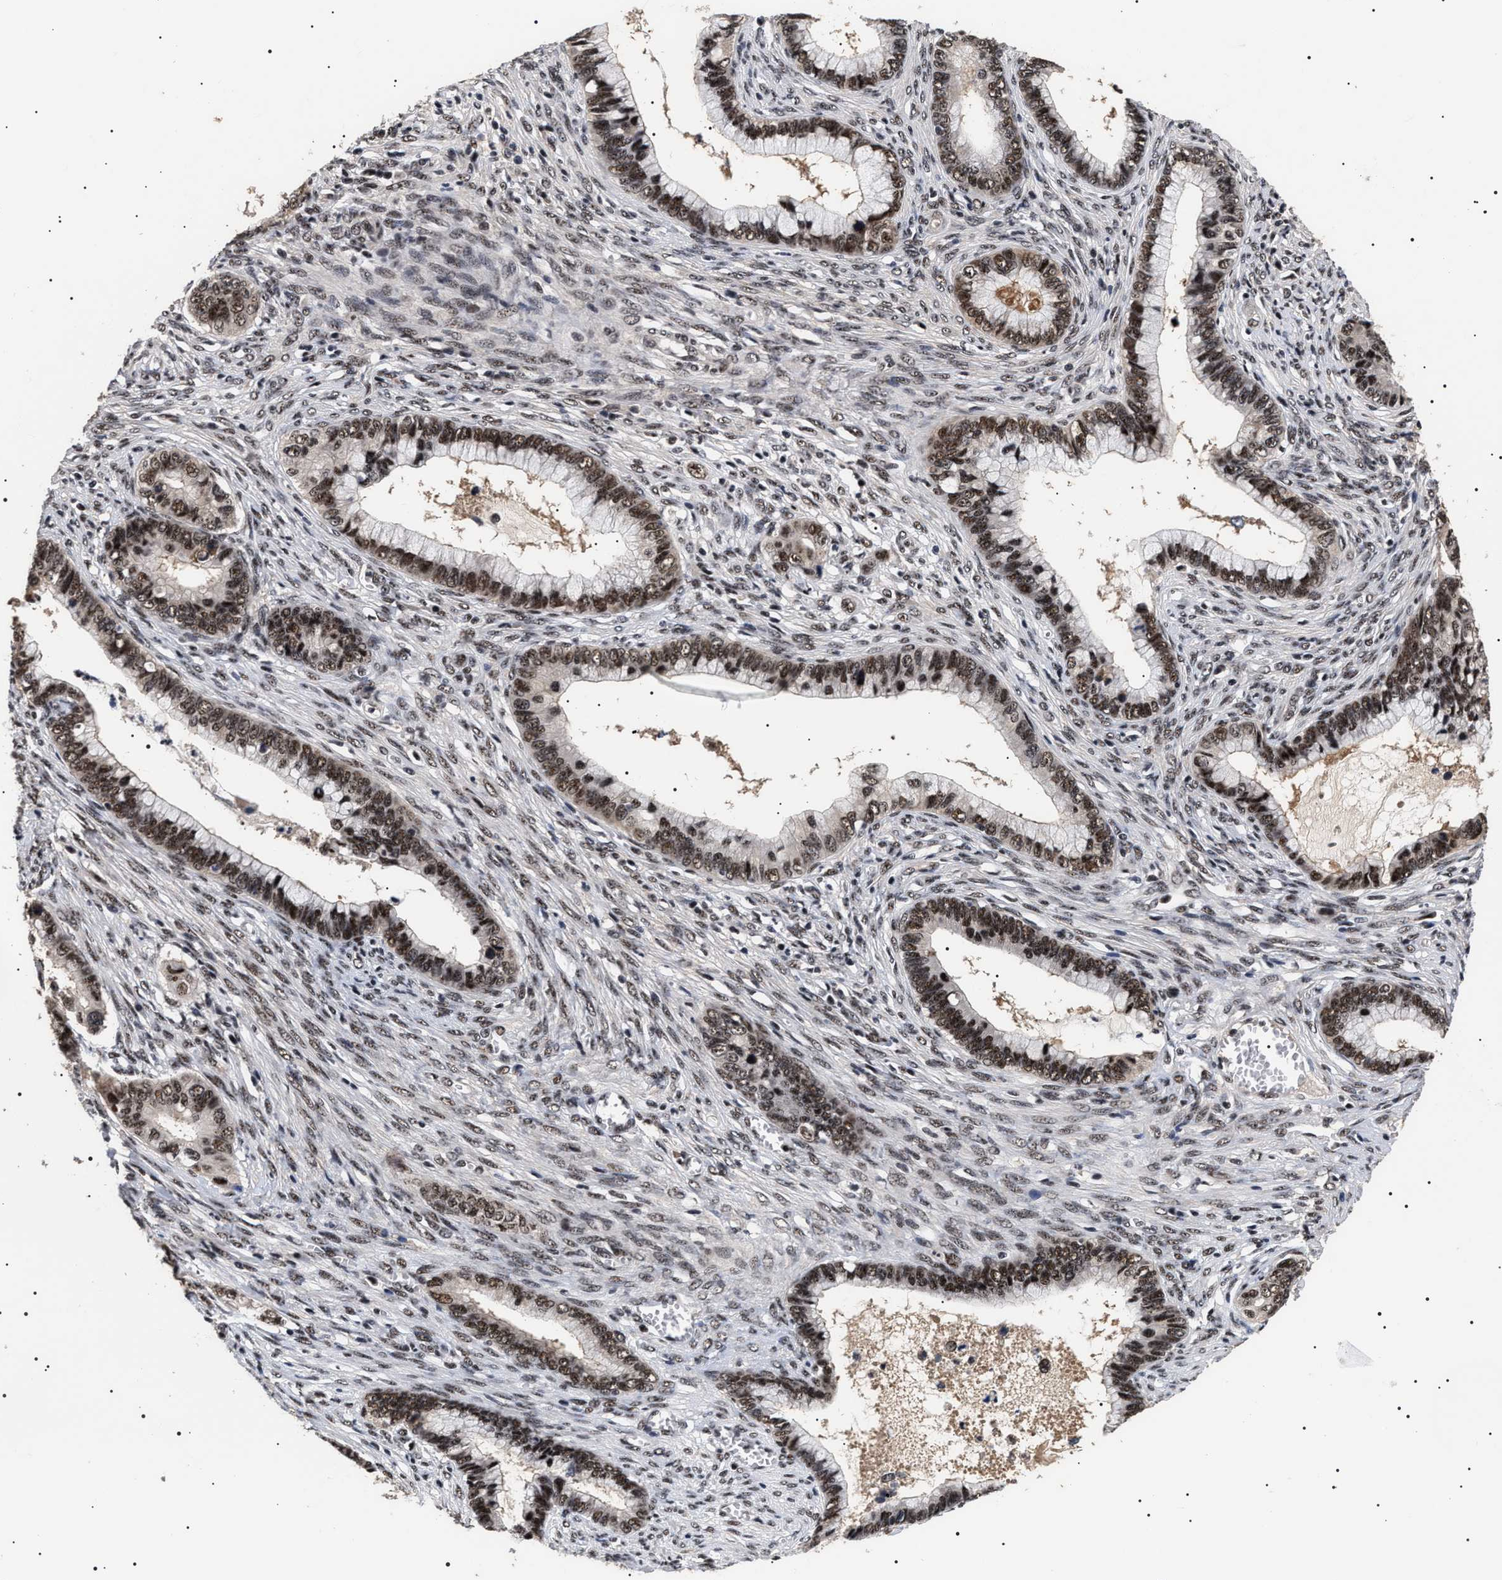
{"staining": {"intensity": "strong", "quantity": ">75%", "location": "nuclear"}, "tissue": "cervical cancer", "cell_type": "Tumor cells", "image_type": "cancer", "snomed": [{"axis": "morphology", "description": "Adenocarcinoma, NOS"}, {"axis": "topography", "description": "Cervix"}], "caption": "Strong nuclear positivity is seen in about >75% of tumor cells in cervical cancer.", "gene": "CAAP1", "patient": {"sex": "female", "age": 44}}